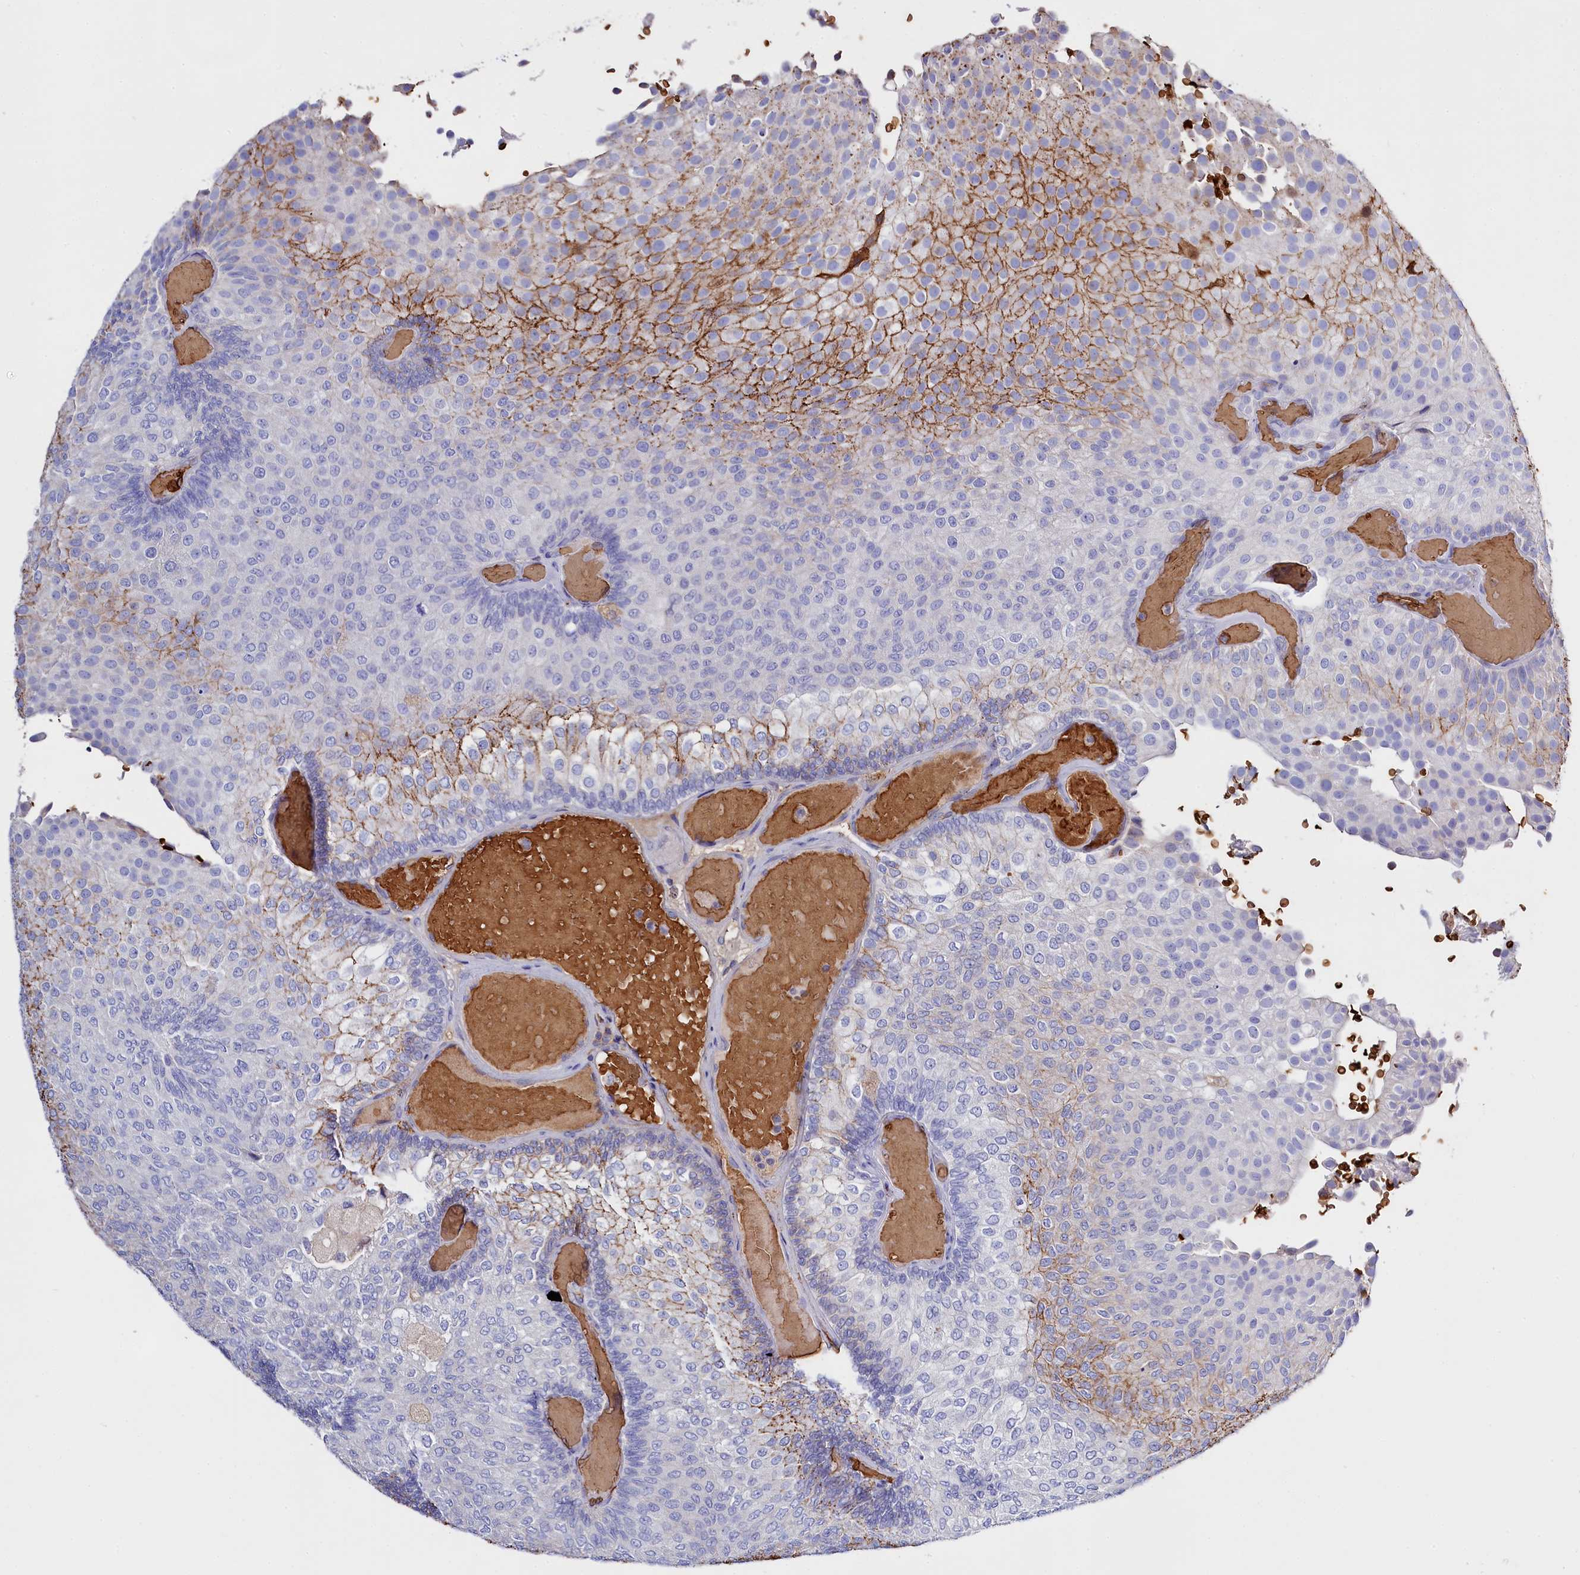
{"staining": {"intensity": "strong", "quantity": "<25%", "location": "cytoplasmic/membranous"}, "tissue": "urothelial cancer", "cell_type": "Tumor cells", "image_type": "cancer", "snomed": [{"axis": "morphology", "description": "Urothelial carcinoma, Low grade"}, {"axis": "topography", "description": "Urinary bladder"}], "caption": "A brown stain labels strong cytoplasmic/membranous positivity of a protein in human low-grade urothelial carcinoma tumor cells.", "gene": "RPUSD3", "patient": {"sex": "male", "age": 78}}